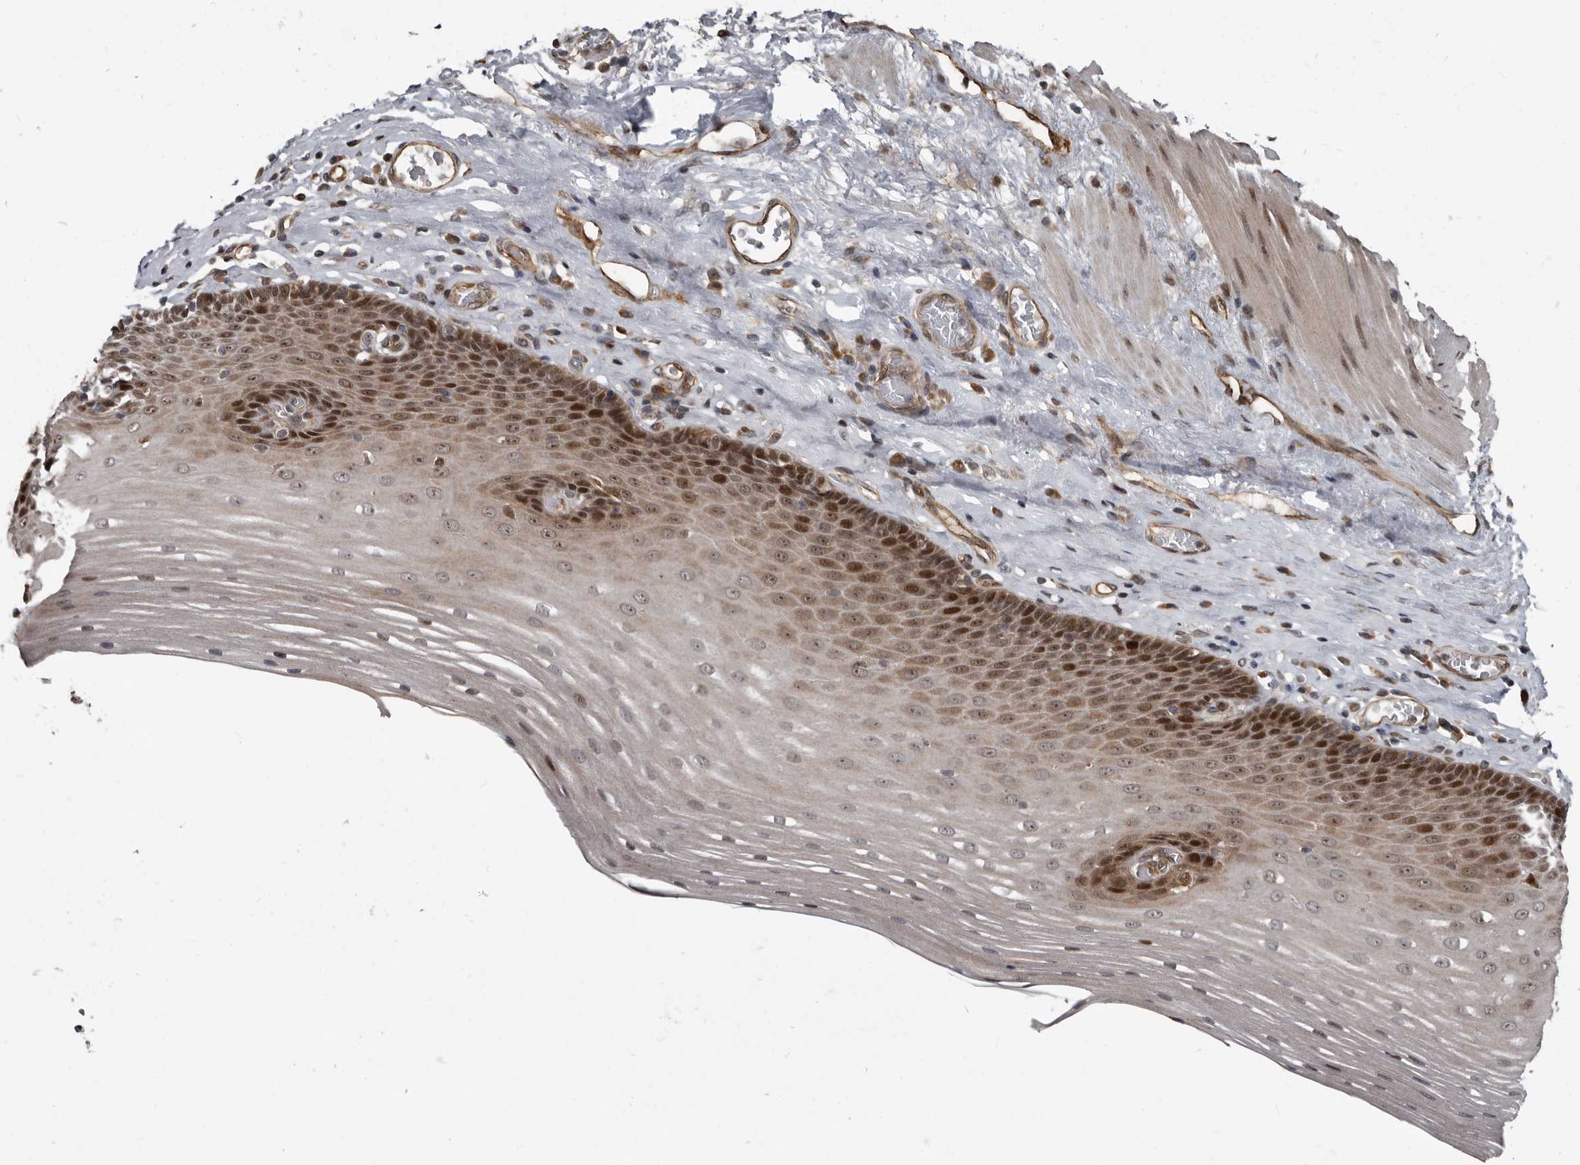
{"staining": {"intensity": "strong", "quantity": "25%-75%", "location": "nuclear"}, "tissue": "esophagus", "cell_type": "Squamous epithelial cells", "image_type": "normal", "snomed": [{"axis": "morphology", "description": "Normal tissue, NOS"}, {"axis": "topography", "description": "Esophagus"}], "caption": "An immunohistochemistry histopathology image of normal tissue is shown. Protein staining in brown shows strong nuclear positivity in esophagus within squamous epithelial cells. The staining is performed using DAB (3,3'-diaminobenzidine) brown chromogen to label protein expression. The nuclei are counter-stained blue using hematoxylin.", "gene": "CHD1L", "patient": {"sex": "male", "age": 62}}